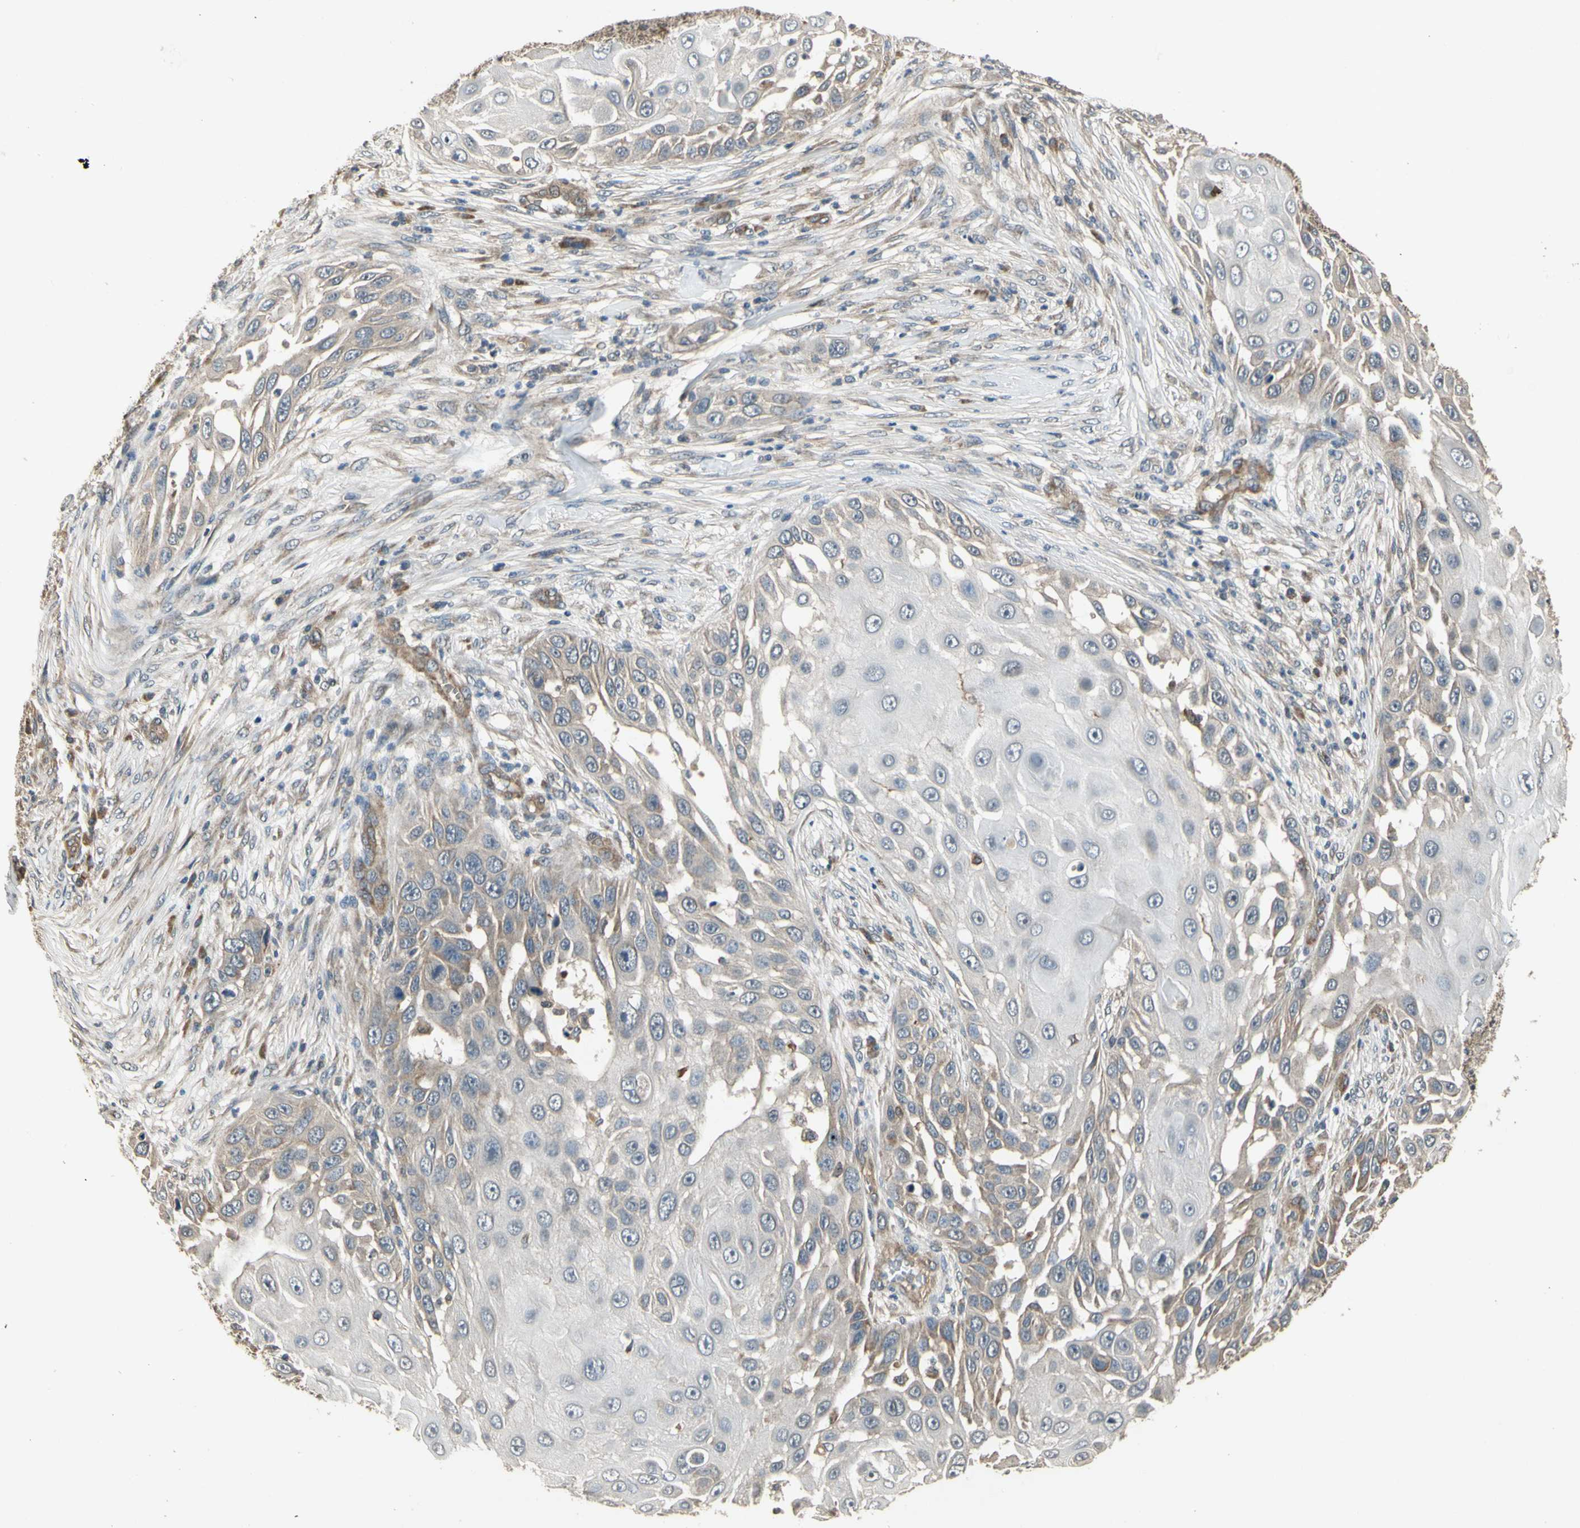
{"staining": {"intensity": "weak", "quantity": "<25%", "location": "cytoplasmic/membranous"}, "tissue": "skin cancer", "cell_type": "Tumor cells", "image_type": "cancer", "snomed": [{"axis": "morphology", "description": "Squamous cell carcinoma, NOS"}, {"axis": "topography", "description": "Skin"}], "caption": "Image shows no protein positivity in tumor cells of skin cancer (squamous cell carcinoma) tissue.", "gene": "EFNB2", "patient": {"sex": "female", "age": 44}}